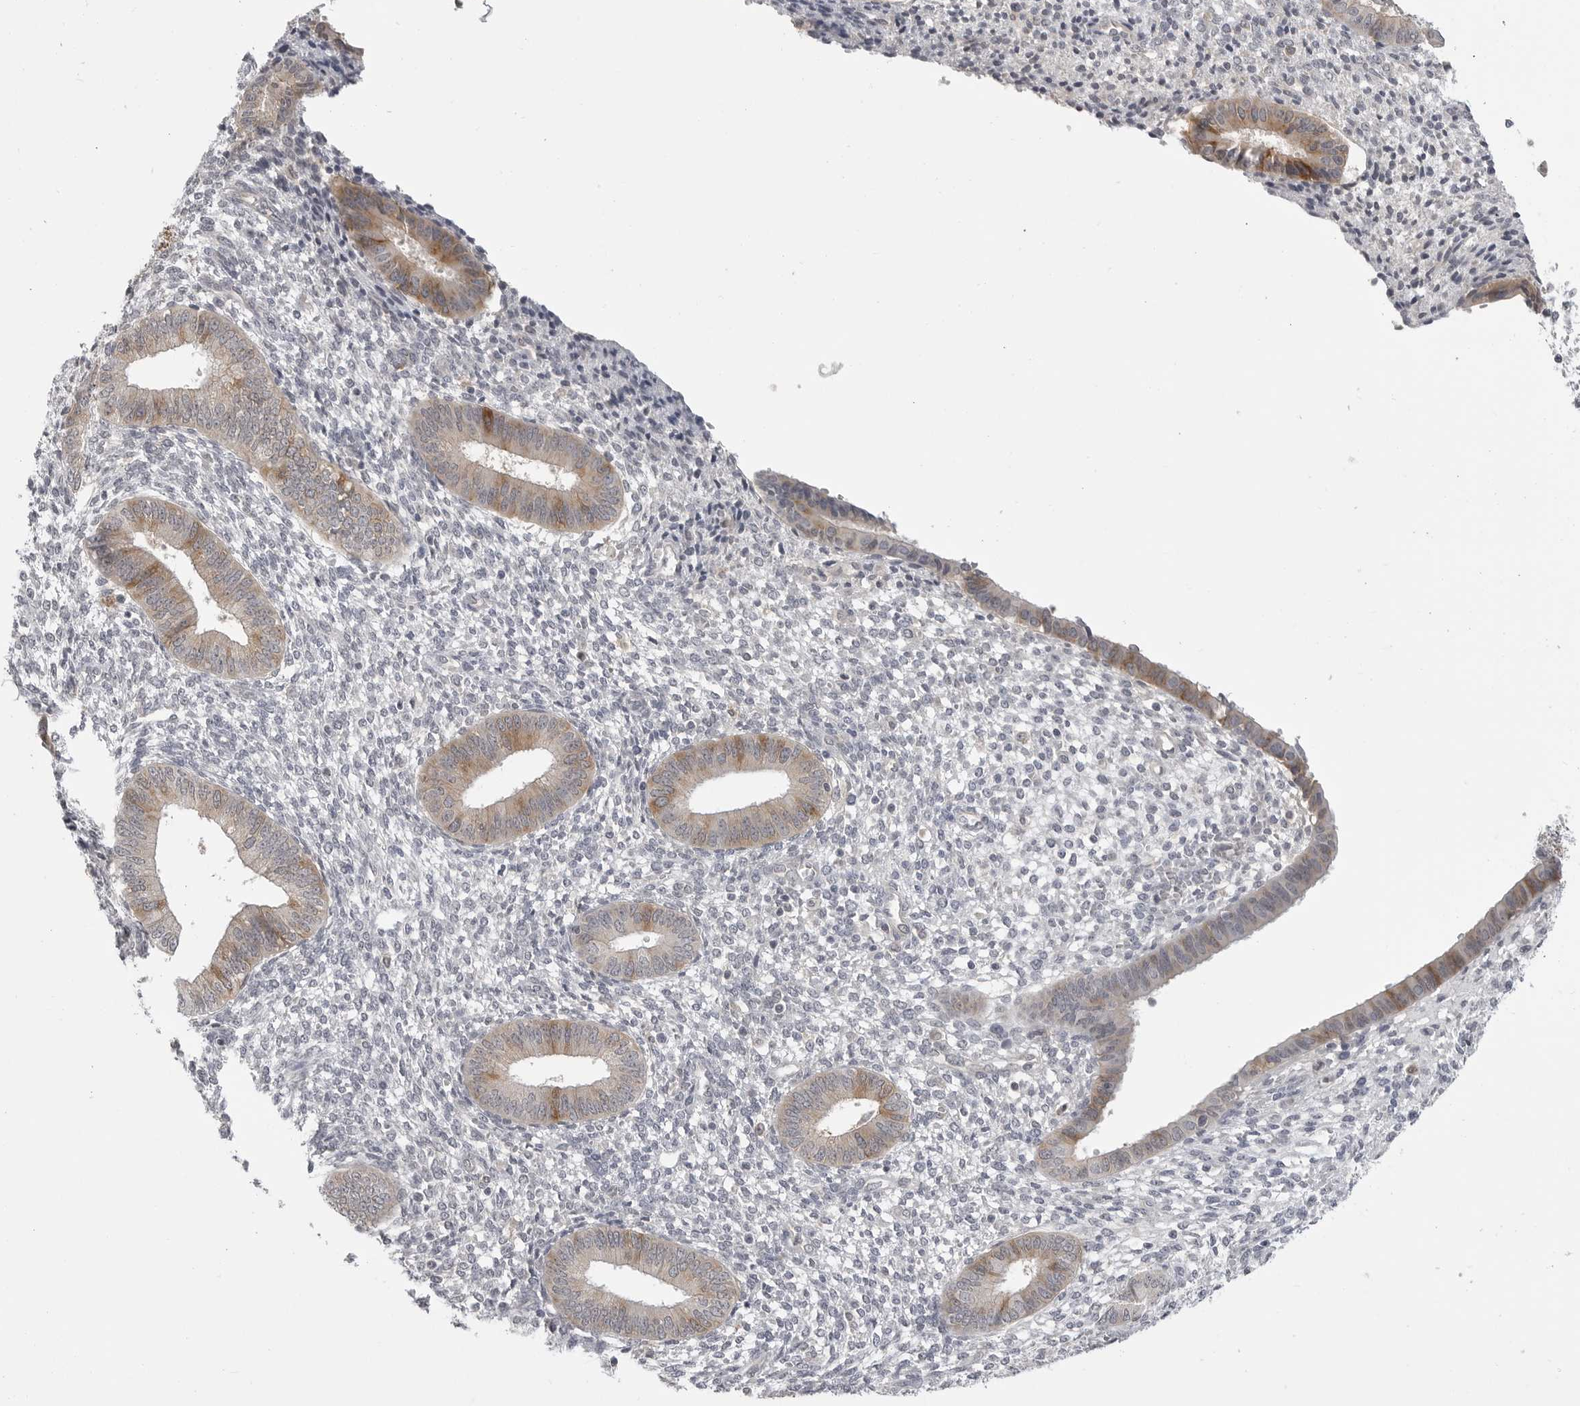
{"staining": {"intensity": "negative", "quantity": "none", "location": "none"}, "tissue": "endometrium", "cell_type": "Cells in endometrial stroma", "image_type": "normal", "snomed": [{"axis": "morphology", "description": "Normal tissue, NOS"}, {"axis": "topography", "description": "Endometrium"}], "caption": "The image shows no staining of cells in endometrial stroma in normal endometrium.", "gene": "IFNGR1", "patient": {"sex": "female", "age": 46}}